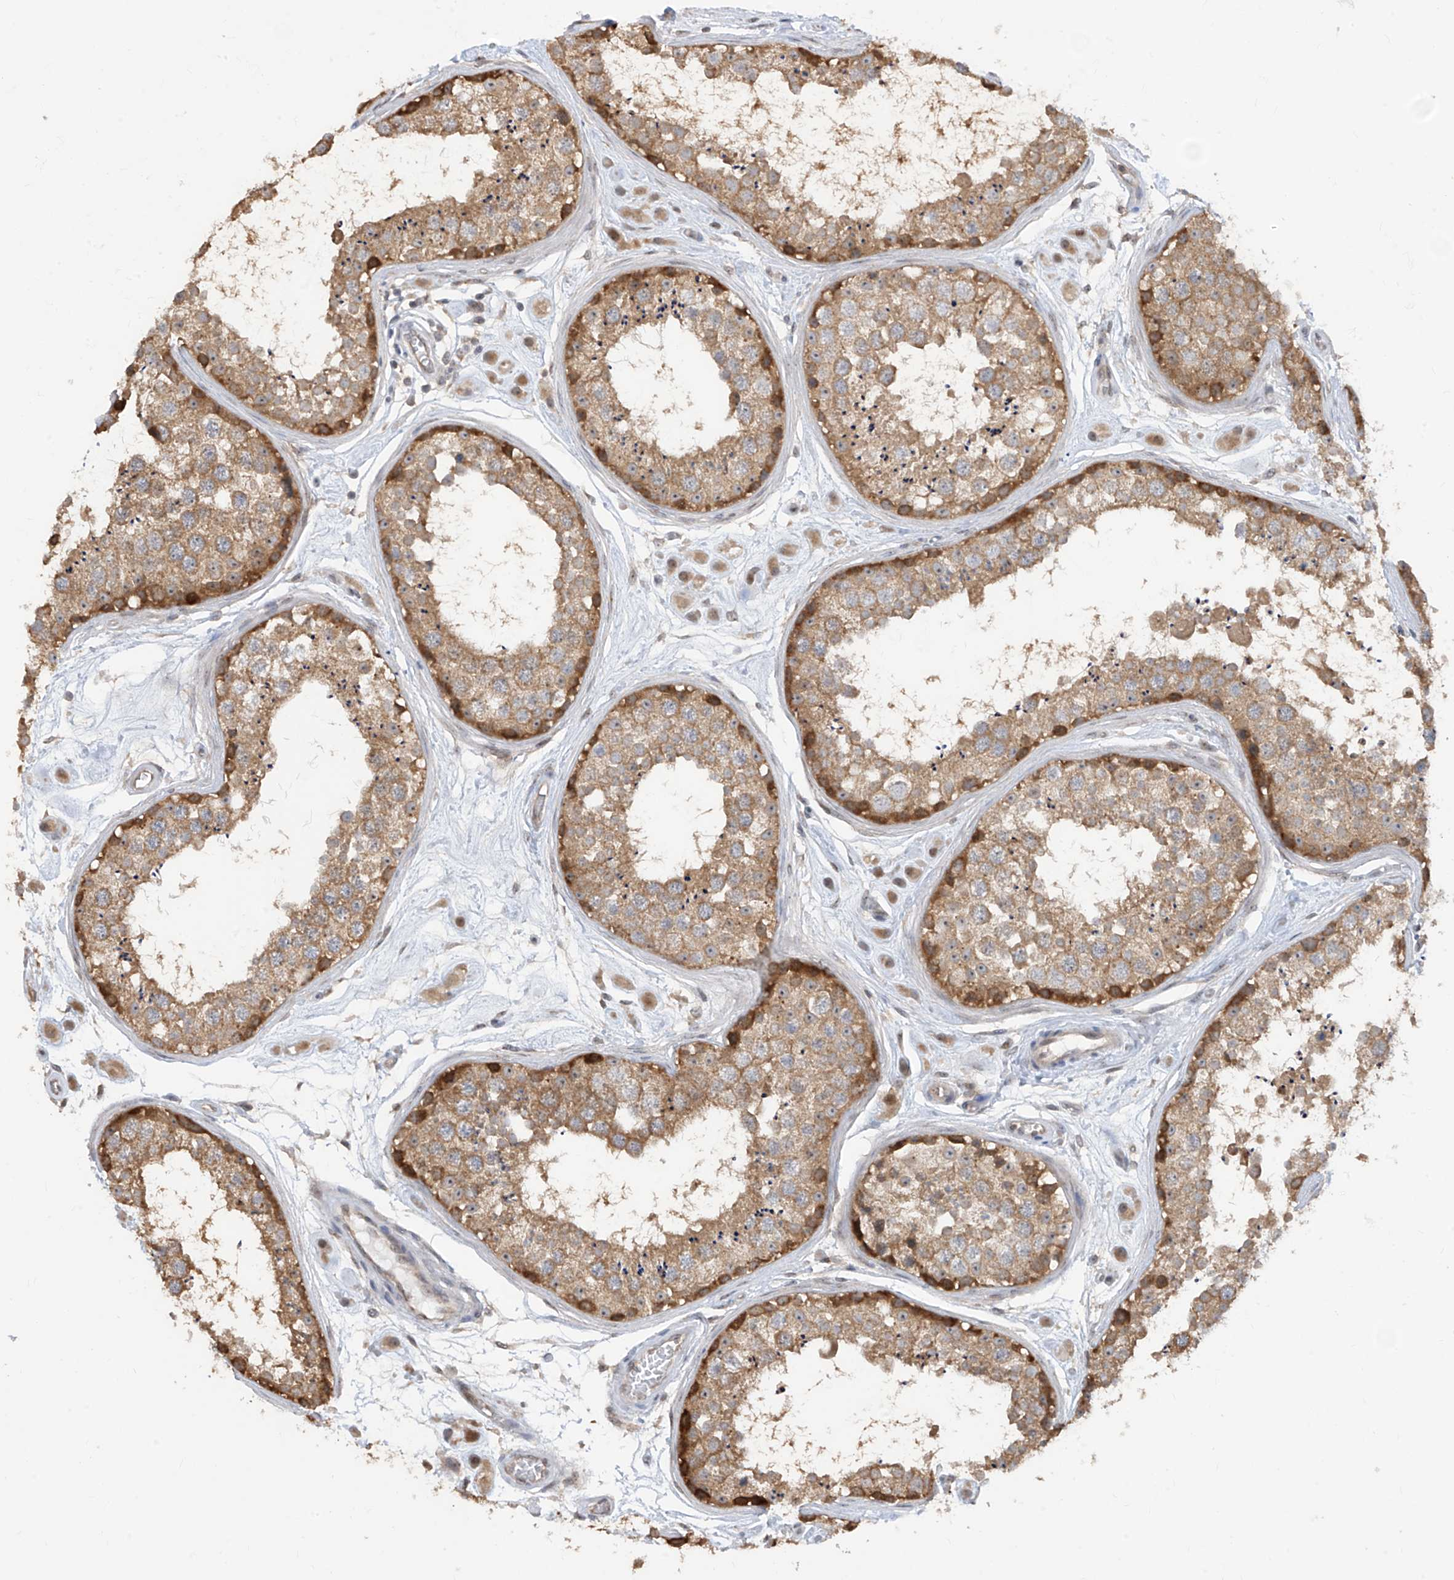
{"staining": {"intensity": "moderate", "quantity": ">75%", "location": "cytoplasmic/membranous"}, "tissue": "testis", "cell_type": "Cells in seminiferous ducts", "image_type": "normal", "snomed": [{"axis": "morphology", "description": "Normal tissue, NOS"}, {"axis": "topography", "description": "Testis"}], "caption": "Approximately >75% of cells in seminiferous ducts in unremarkable testis show moderate cytoplasmic/membranous protein positivity as visualized by brown immunohistochemical staining.", "gene": "TTC38", "patient": {"sex": "male", "age": 25}}